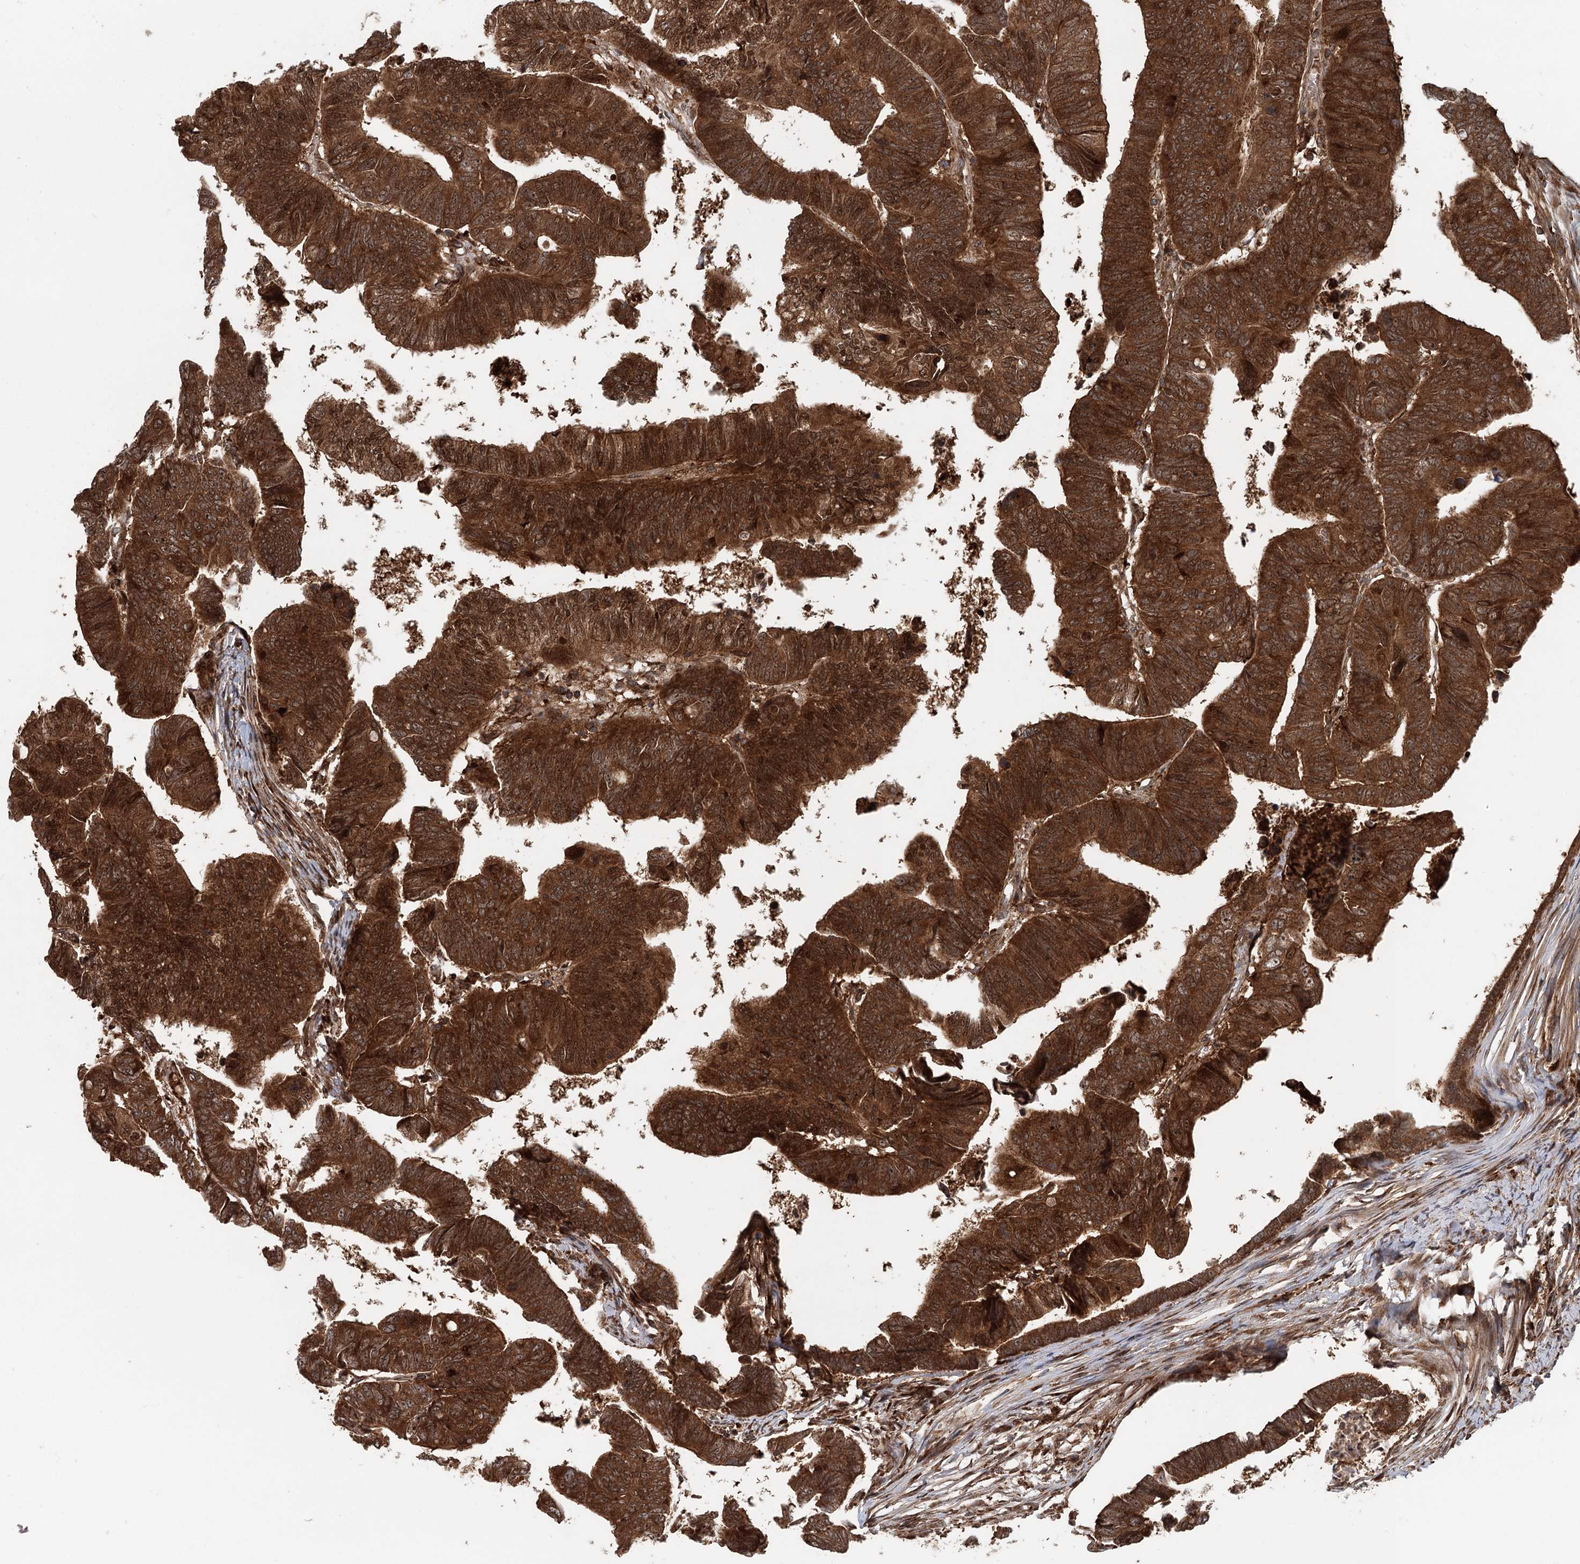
{"staining": {"intensity": "strong", "quantity": ">75%", "location": "cytoplasmic/membranous"}, "tissue": "colorectal cancer", "cell_type": "Tumor cells", "image_type": "cancer", "snomed": [{"axis": "morphology", "description": "Adenocarcinoma, NOS"}, {"axis": "topography", "description": "Rectum"}], "caption": "Immunohistochemical staining of human colorectal cancer shows high levels of strong cytoplasmic/membranous protein expression in about >75% of tumor cells. Using DAB (brown) and hematoxylin (blue) stains, captured at high magnification using brightfield microscopy.", "gene": "RNF111", "patient": {"sex": "female", "age": 65}}